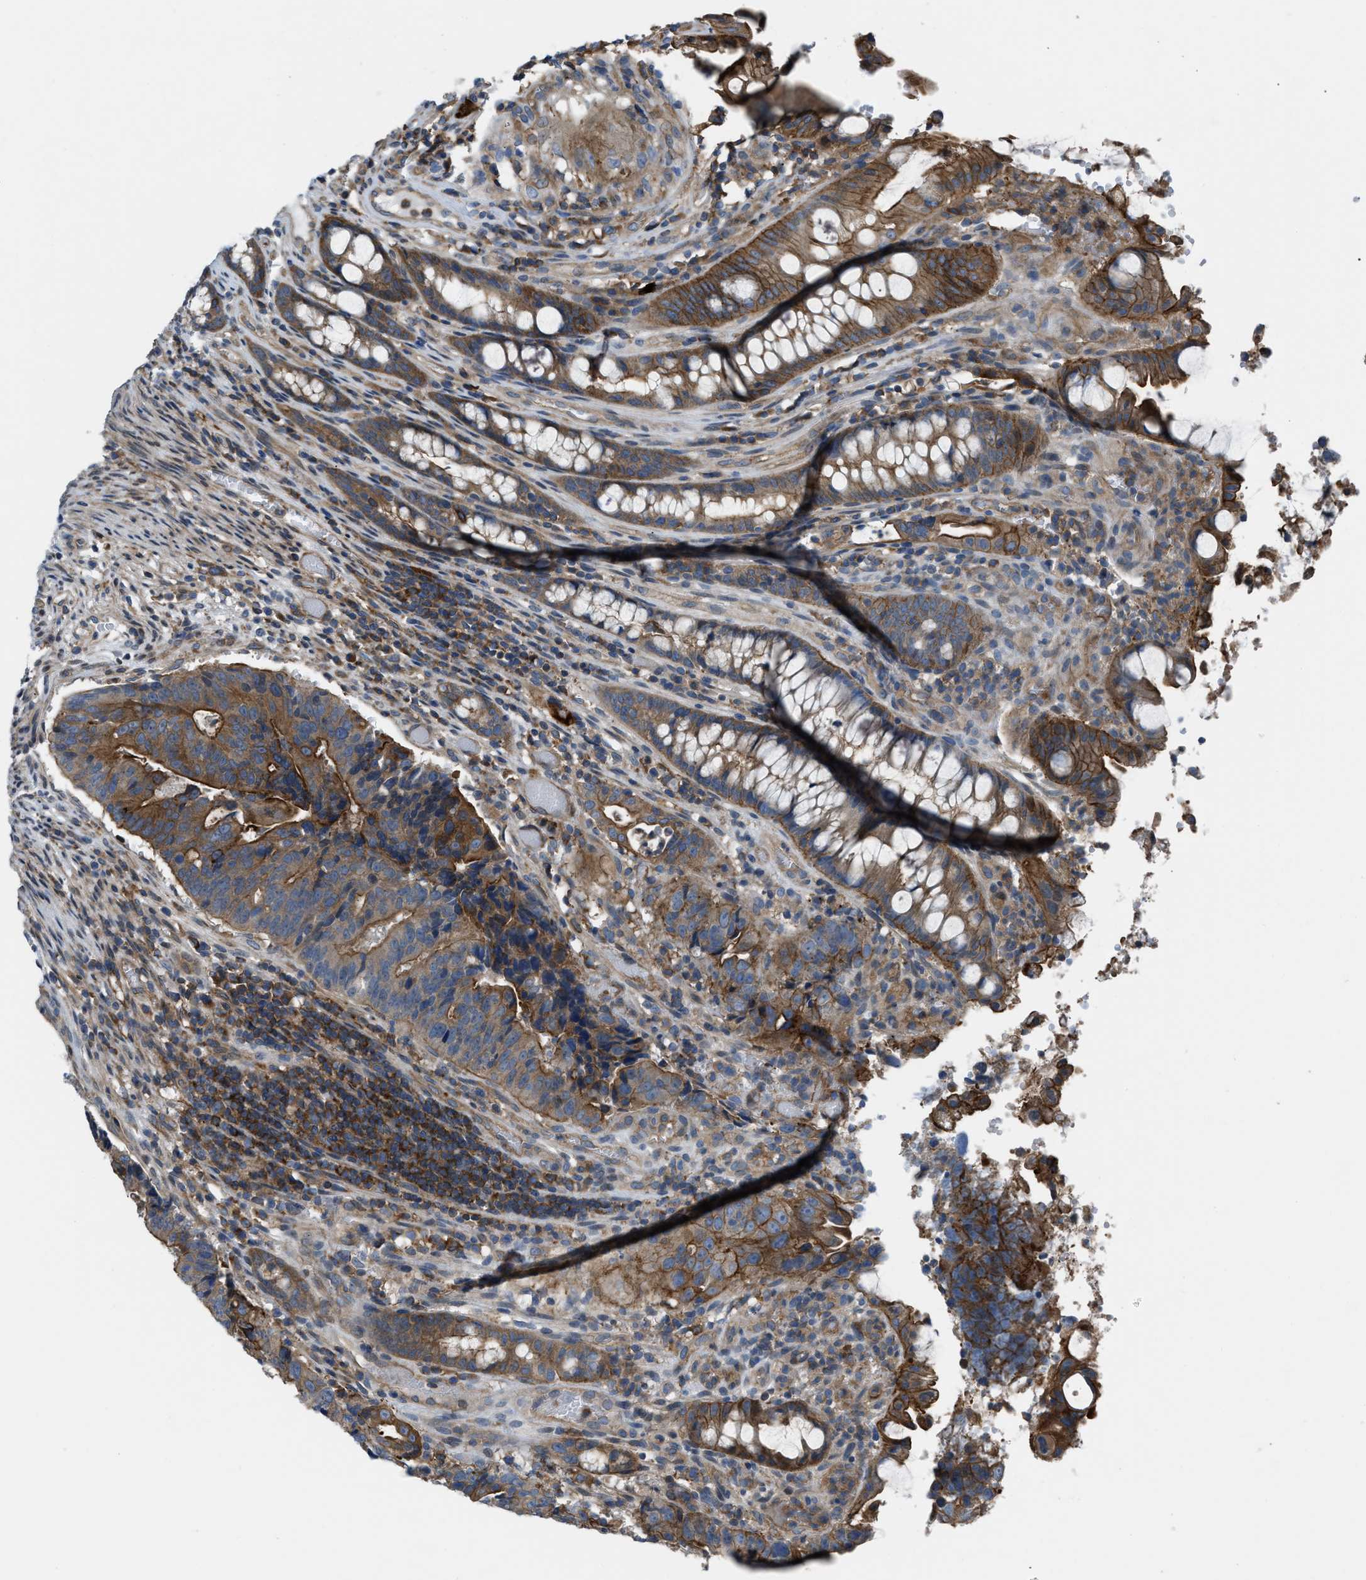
{"staining": {"intensity": "moderate", "quantity": ">75%", "location": "cytoplasmic/membranous"}, "tissue": "colorectal cancer", "cell_type": "Tumor cells", "image_type": "cancer", "snomed": [{"axis": "morphology", "description": "Adenocarcinoma, NOS"}, {"axis": "topography", "description": "Colon"}], "caption": "Adenocarcinoma (colorectal) stained with a brown dye exhibits moderate cytoplasmic/membranous positive expression in about >75% of tumor cells.", "gene": "MYO18A", "patient": {"sex": "female", "age": 57}}